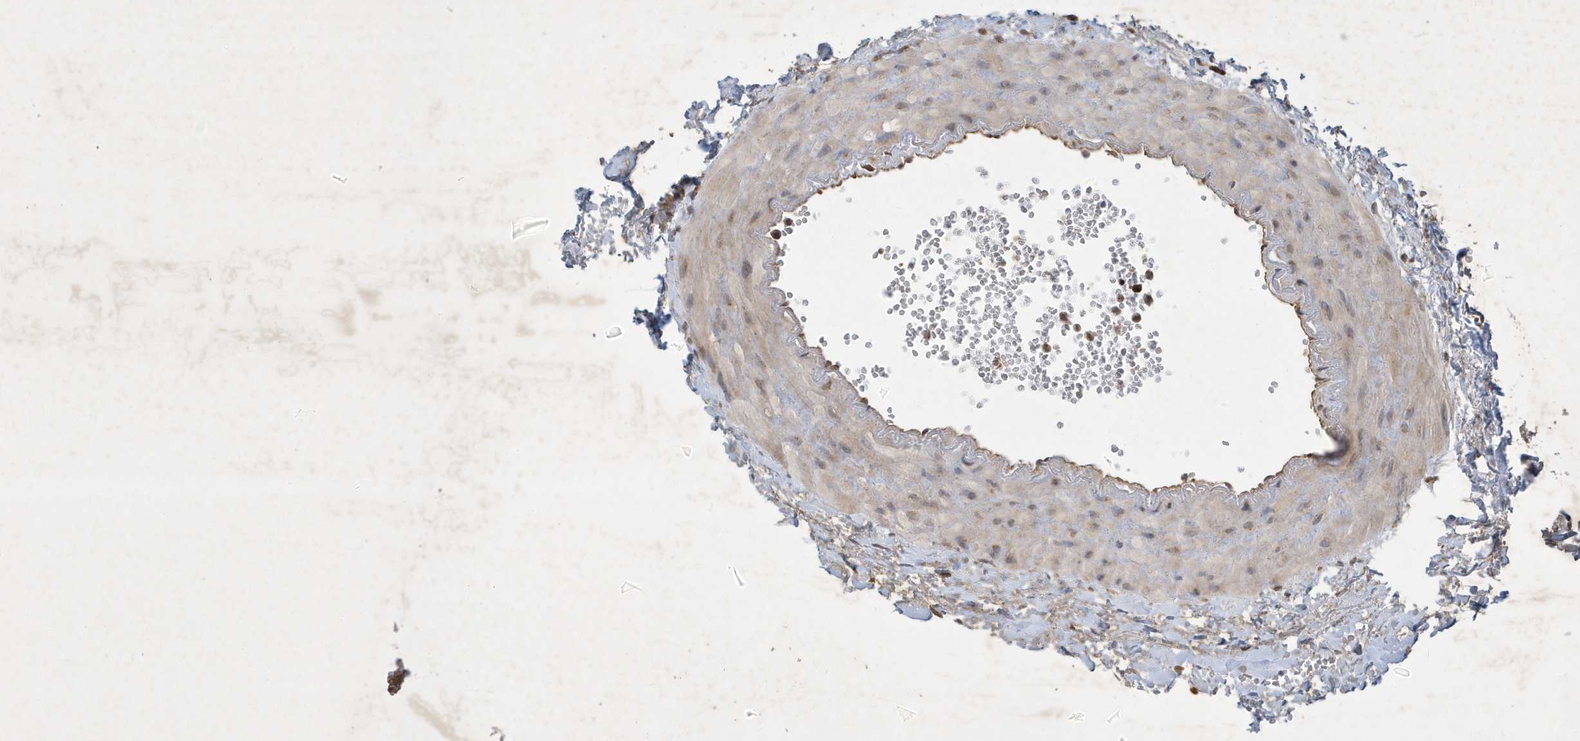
{"staining": {"intensity": "moderate", "quantity": ">75%", "location": "cytoplasmic/membranous,nuclear"}, "tissue": "gallbladder", "cell_type": "Glandular cells", "image_type": "normal", "snomed": [{"axis": "morphology", "description": "Normal tissue, NOS"}, {"axis": "topography", "description": "Gallbladder"}], "caption": "Moderate cytoplasmic/membranous,nuclear protein positivity is seen in approximately >75% of glandular cells in gallbladder. Using DAB (3,3'-diaminobenzidine) (brown) and hematoxylin (blue) stains, captured at high magnification using brightfield microscopy.", "gene": "STX10", "patient": {"sex": "male", "age": 55}}